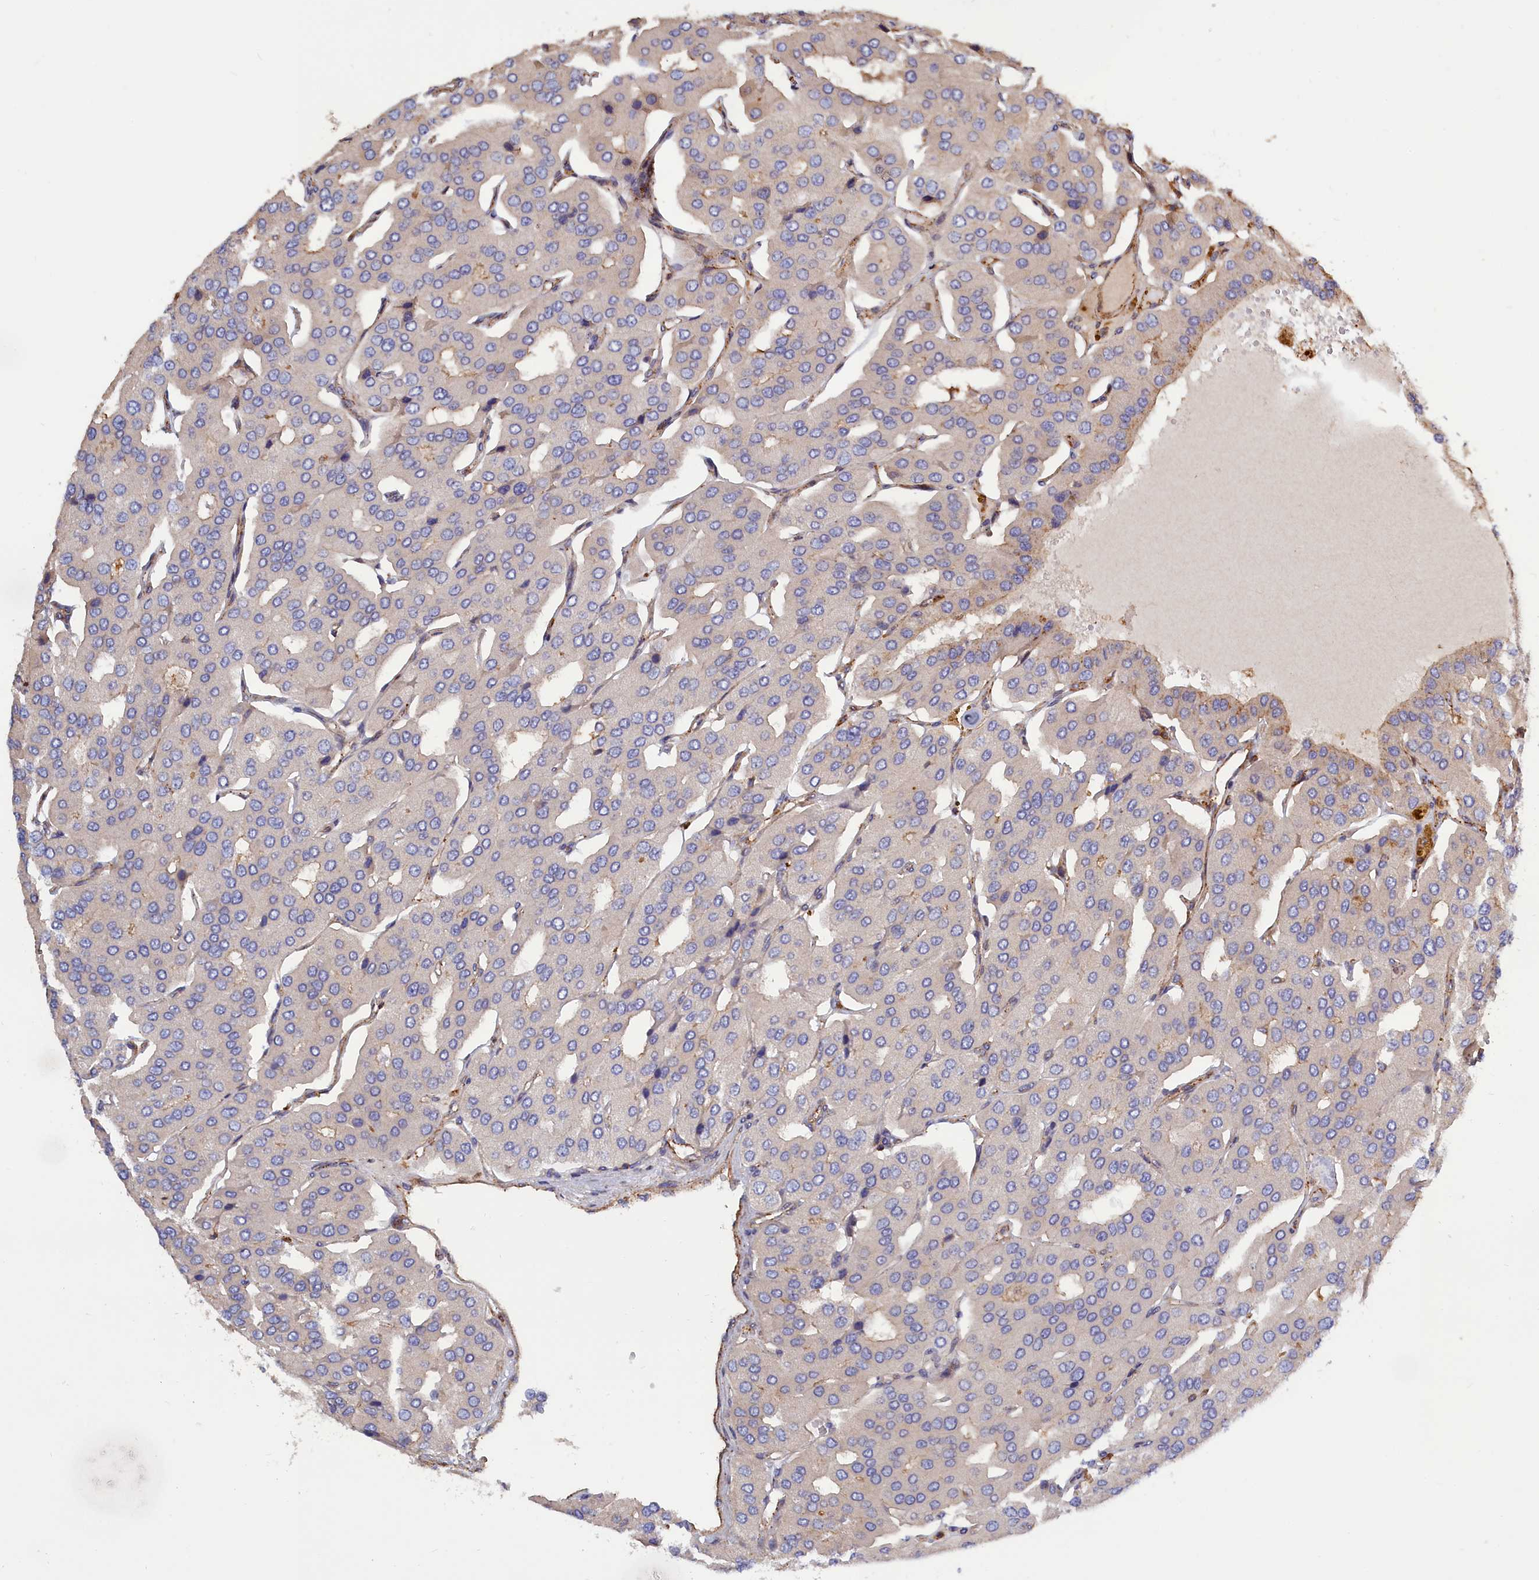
{"staining": {"intensity": "weak", "quantity": "<25%", "location": "cytoplasmic/membranous"}, "tissue": "parathyroid gland", "cell_type": "Glandular cells", "image_type": "normal", "snomed": [{"axis": "morphology", "description": "Normal tissue, NOS"}, {"axis": "morphology", "description": "Adenoma, NOS"}, {"axis": "topography", "description": "Parathyroid gland"}], "caption": "The image displays no significant expression in glandular cells of parathyroid gland. (DAB IHC visualized using brightfield microscopy, high magnification).", "gene": "ANKRD27", "patient": {"sex": "female", "age": 86}}